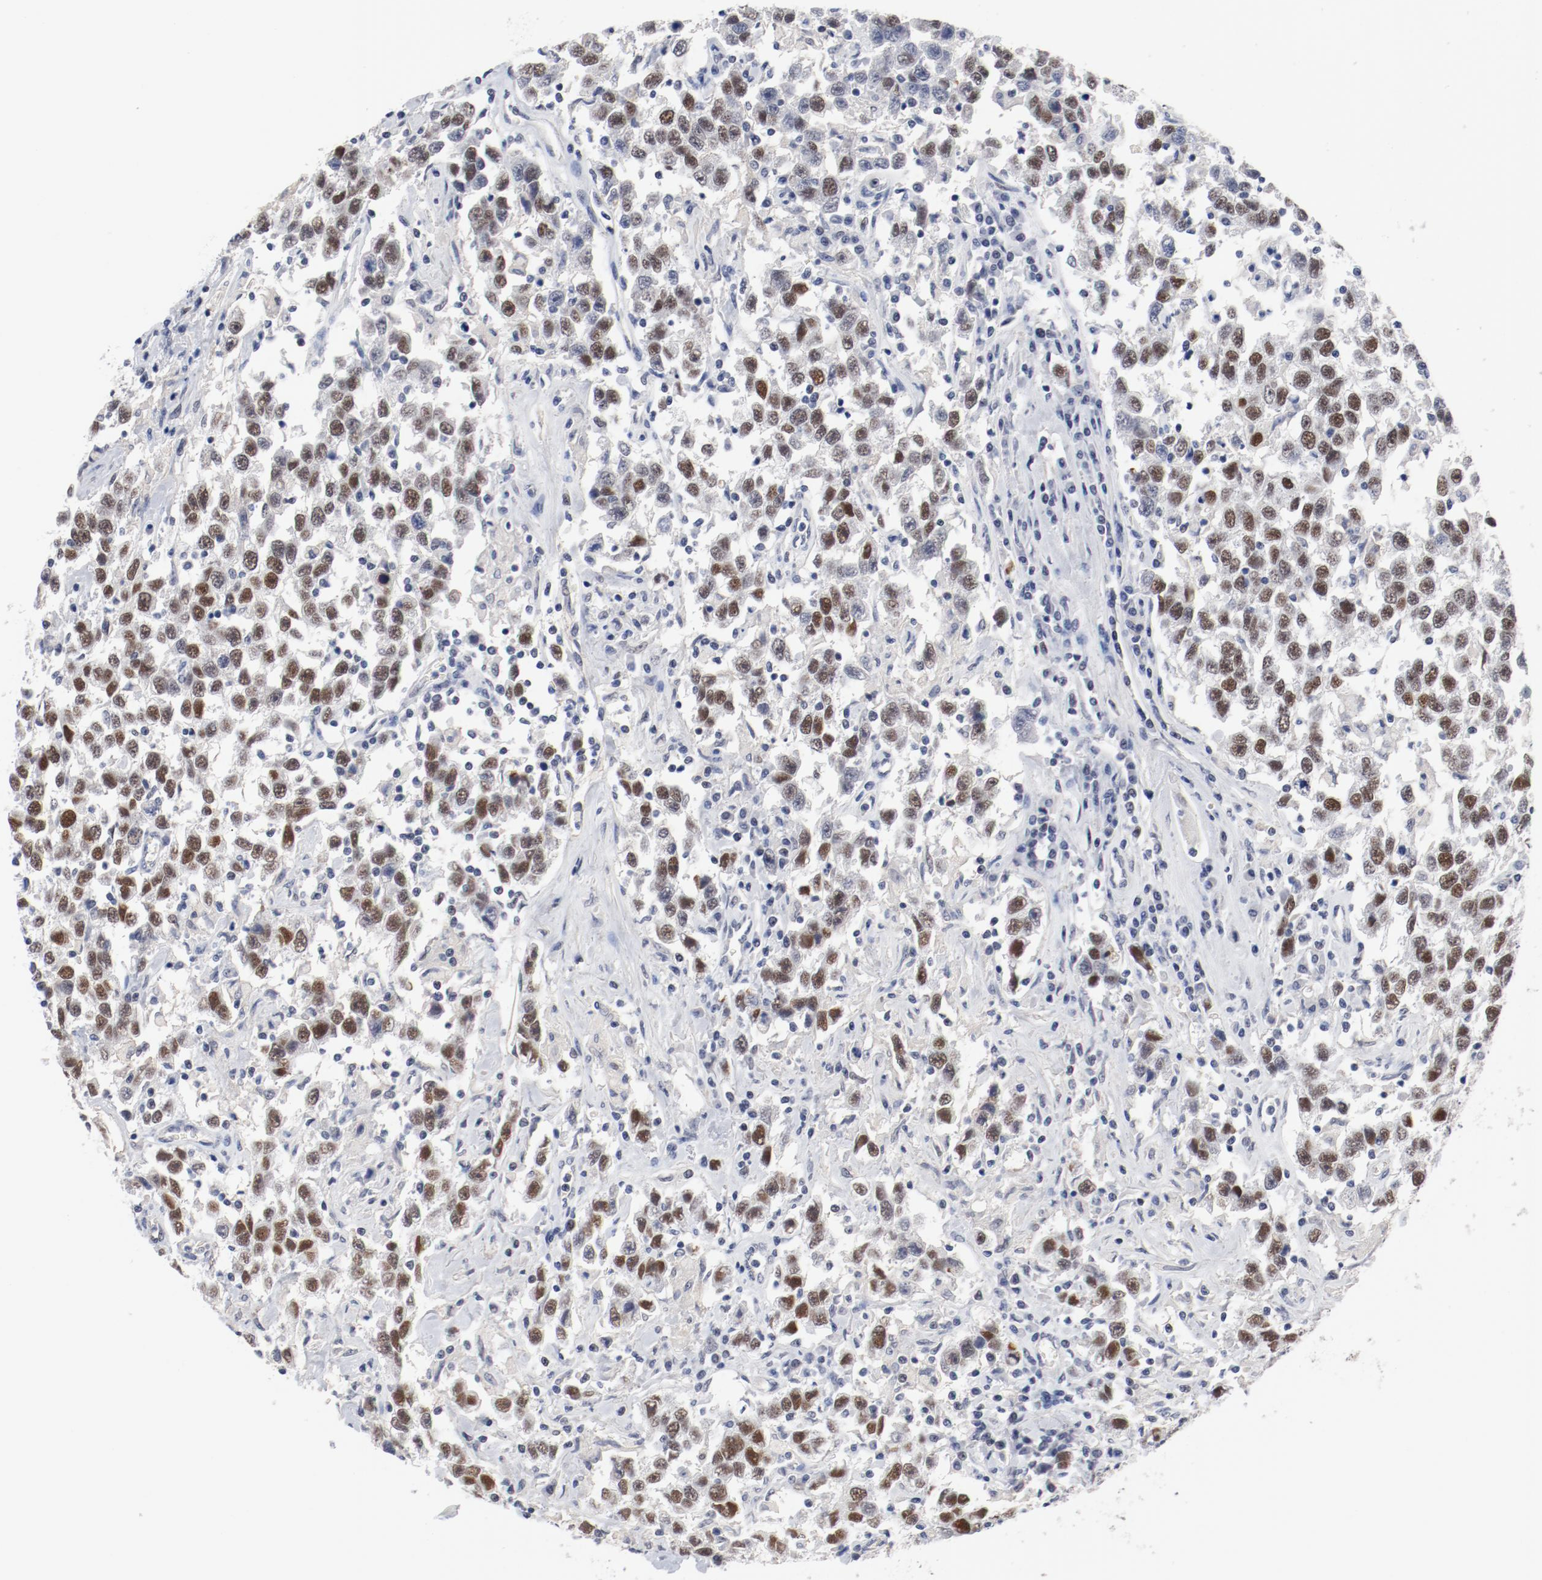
{"staining": {"intensity": "moderate", "quantity": ">75%", "location": "nuclear"}, "tissue": "testis cancer", "cell_type": "Tumor cells", "image_type": "cancer", "snomed": [{"axis": "morphology", "description": "Seminoma, NOS"}, {"axis": "topography", "description": "Testis"}], "caption": "An immunohistochemistry (IHC) photomicrograph of neoplastic tissue is shown. Protein staining in brown labels moderate nuclear positivity in testis cancer within tumor cells.", "gene": "ANKLE2", "patient": {"sex": "male", "age": 41}}